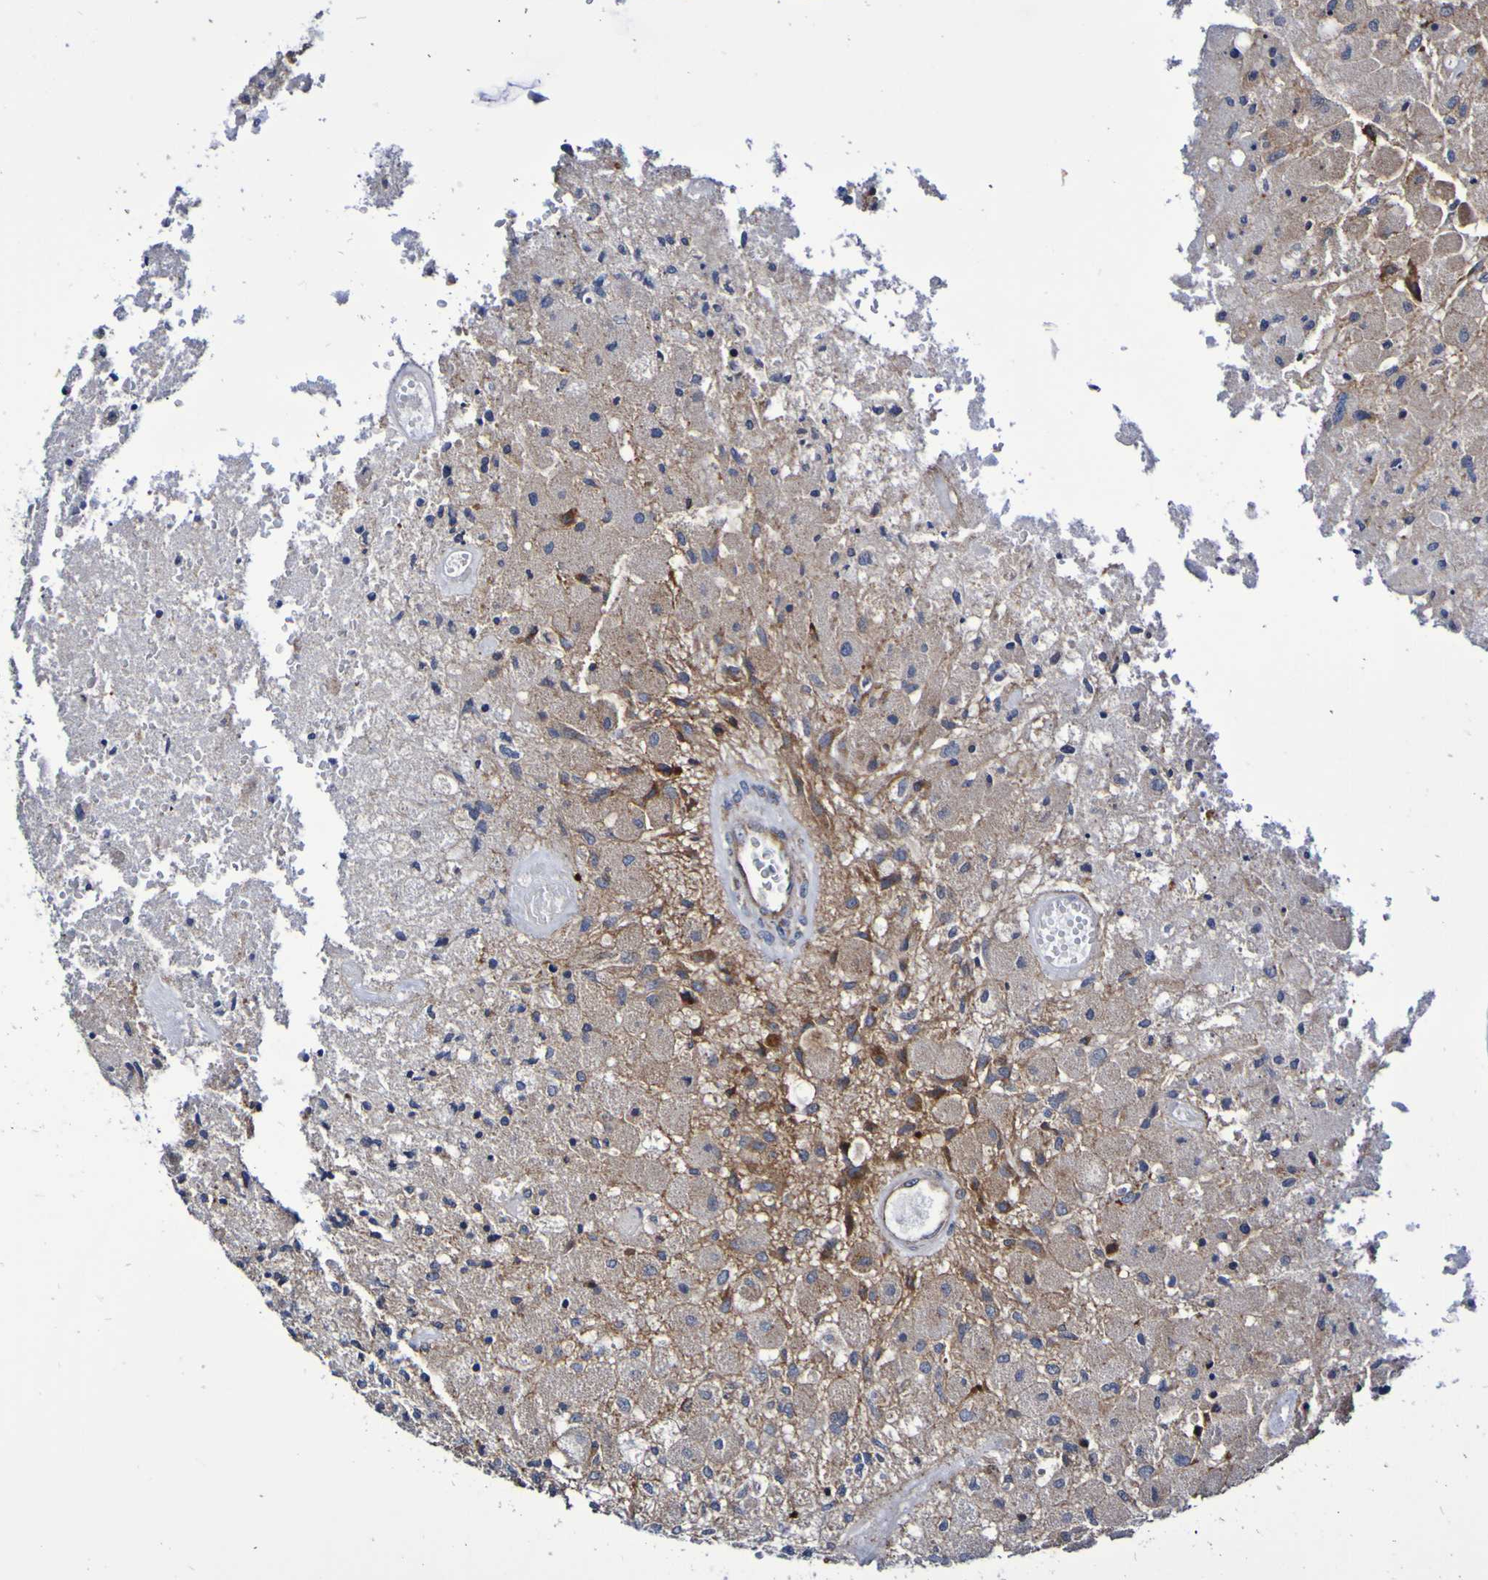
{"staining": {"intensity": "weak", "quantity": ">75%", "location": "cytoplasmic/membranous"}, "tissue": "glioma", "cell_type": "Tumor cells", "image_type": "cancer", "snomed": [{"axis": "morphology", "description": "Normal tissue, NOS"}, {"axis": "morphology", "description": "Glioma, malignant, High grade"}, {"axis": "topography", "description": "Cerebral cortex"}], "caption": "IHC (DAB) staining of human malignant glioma (high-grade) reveals weak cytoplasmic/membranous protein expression in approximately >75% of tumor cells. IHC stains the protein in brown and the nuclei are stained blue.", "gene": "GJB1", "patient": {"sex": "male", "age": 77}}